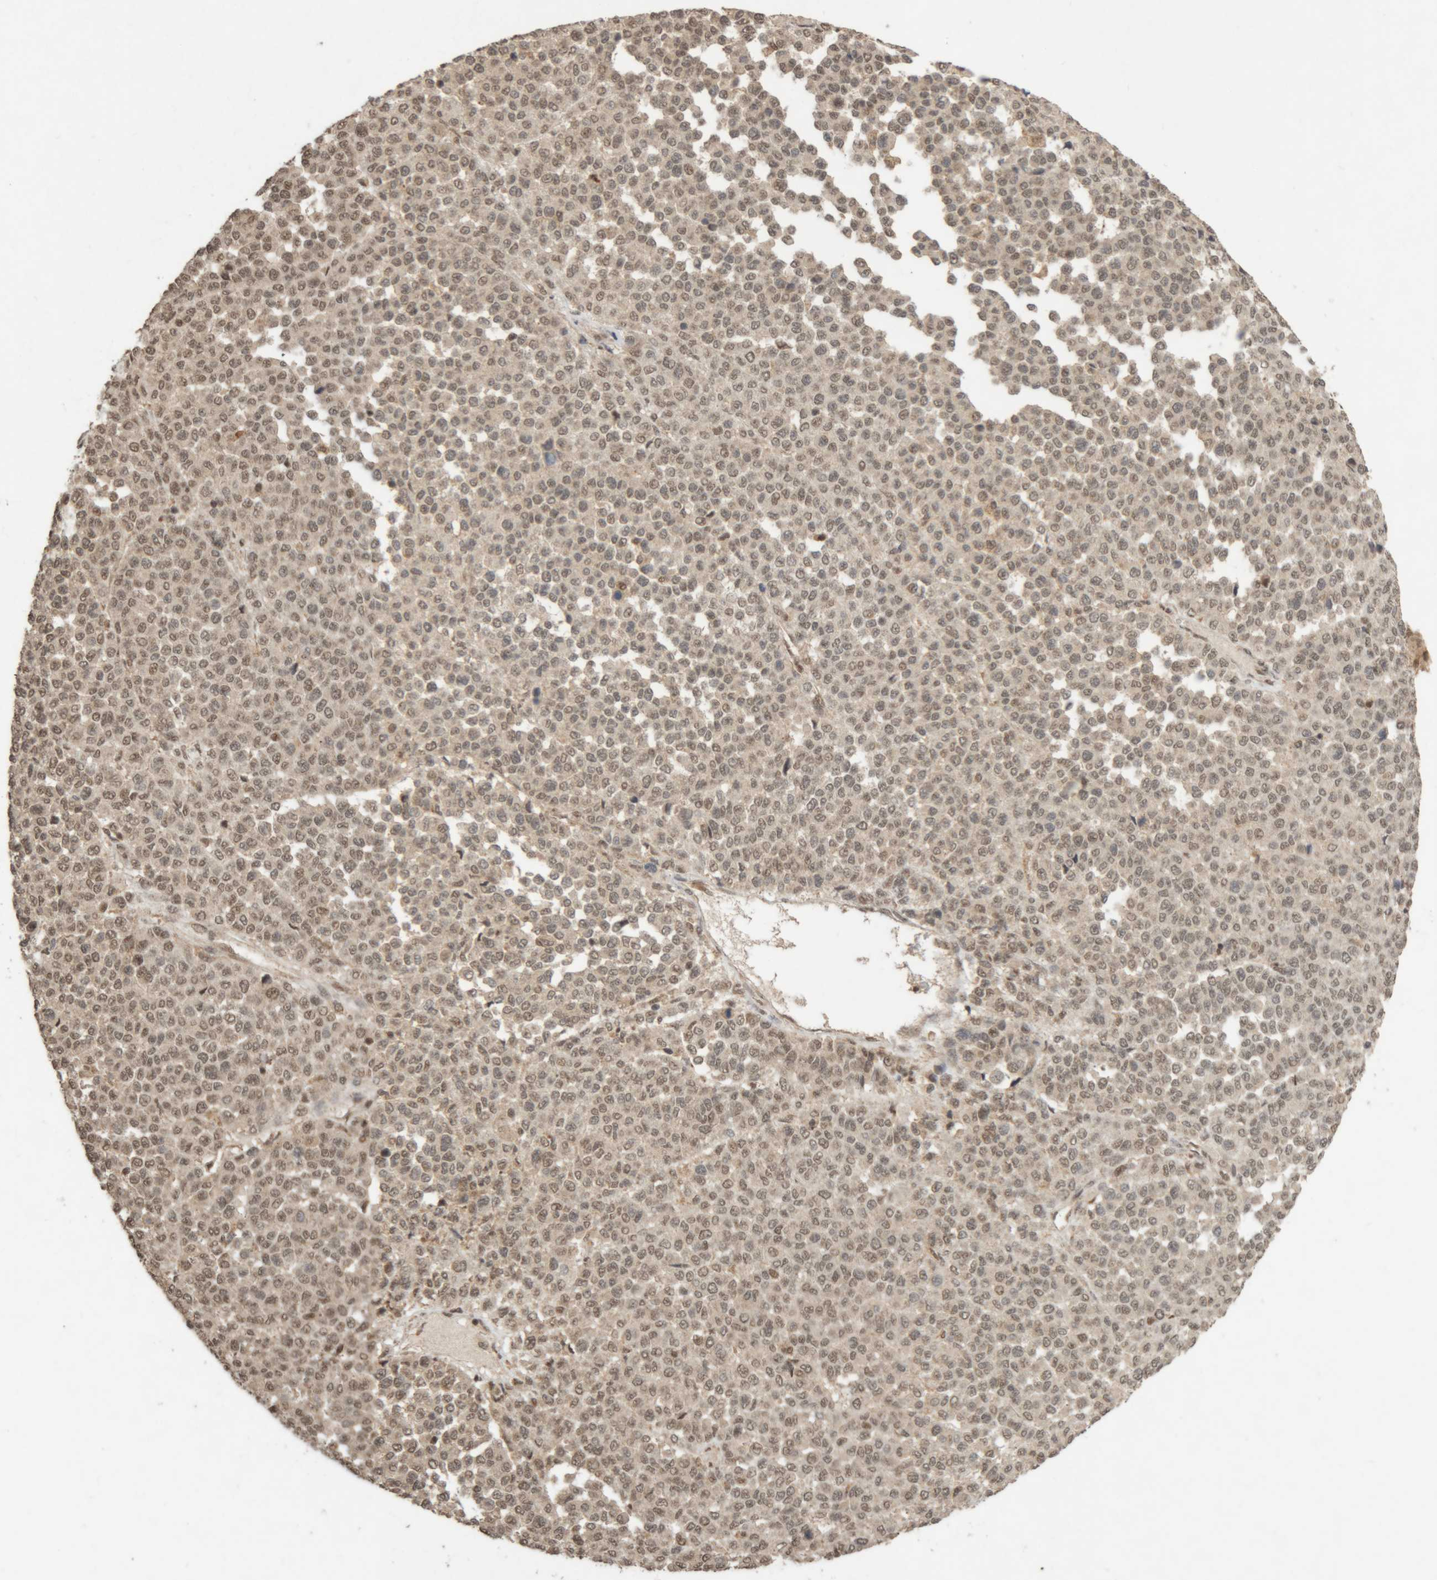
{"staining": {"intensity": "weak", "quantity": ">75%", "location": "nuclear"}, "tissue": "melanoma", "cell_type": "Tumor cells", "image_type": "cancer", "snomed": [{"axis": "morphology", "description": "Malignant melanoma, Metastatic site"}, {"axis": "topography", "description": "Pancreas"}], "caption": "This is an image of immunohistochemistry staining of malignant melanoma (metastatic site), which shows weak expression in the nuclear of tumor cells.", "gene": "KEAP1", "patient": {"sex": "female", "age": 30}}